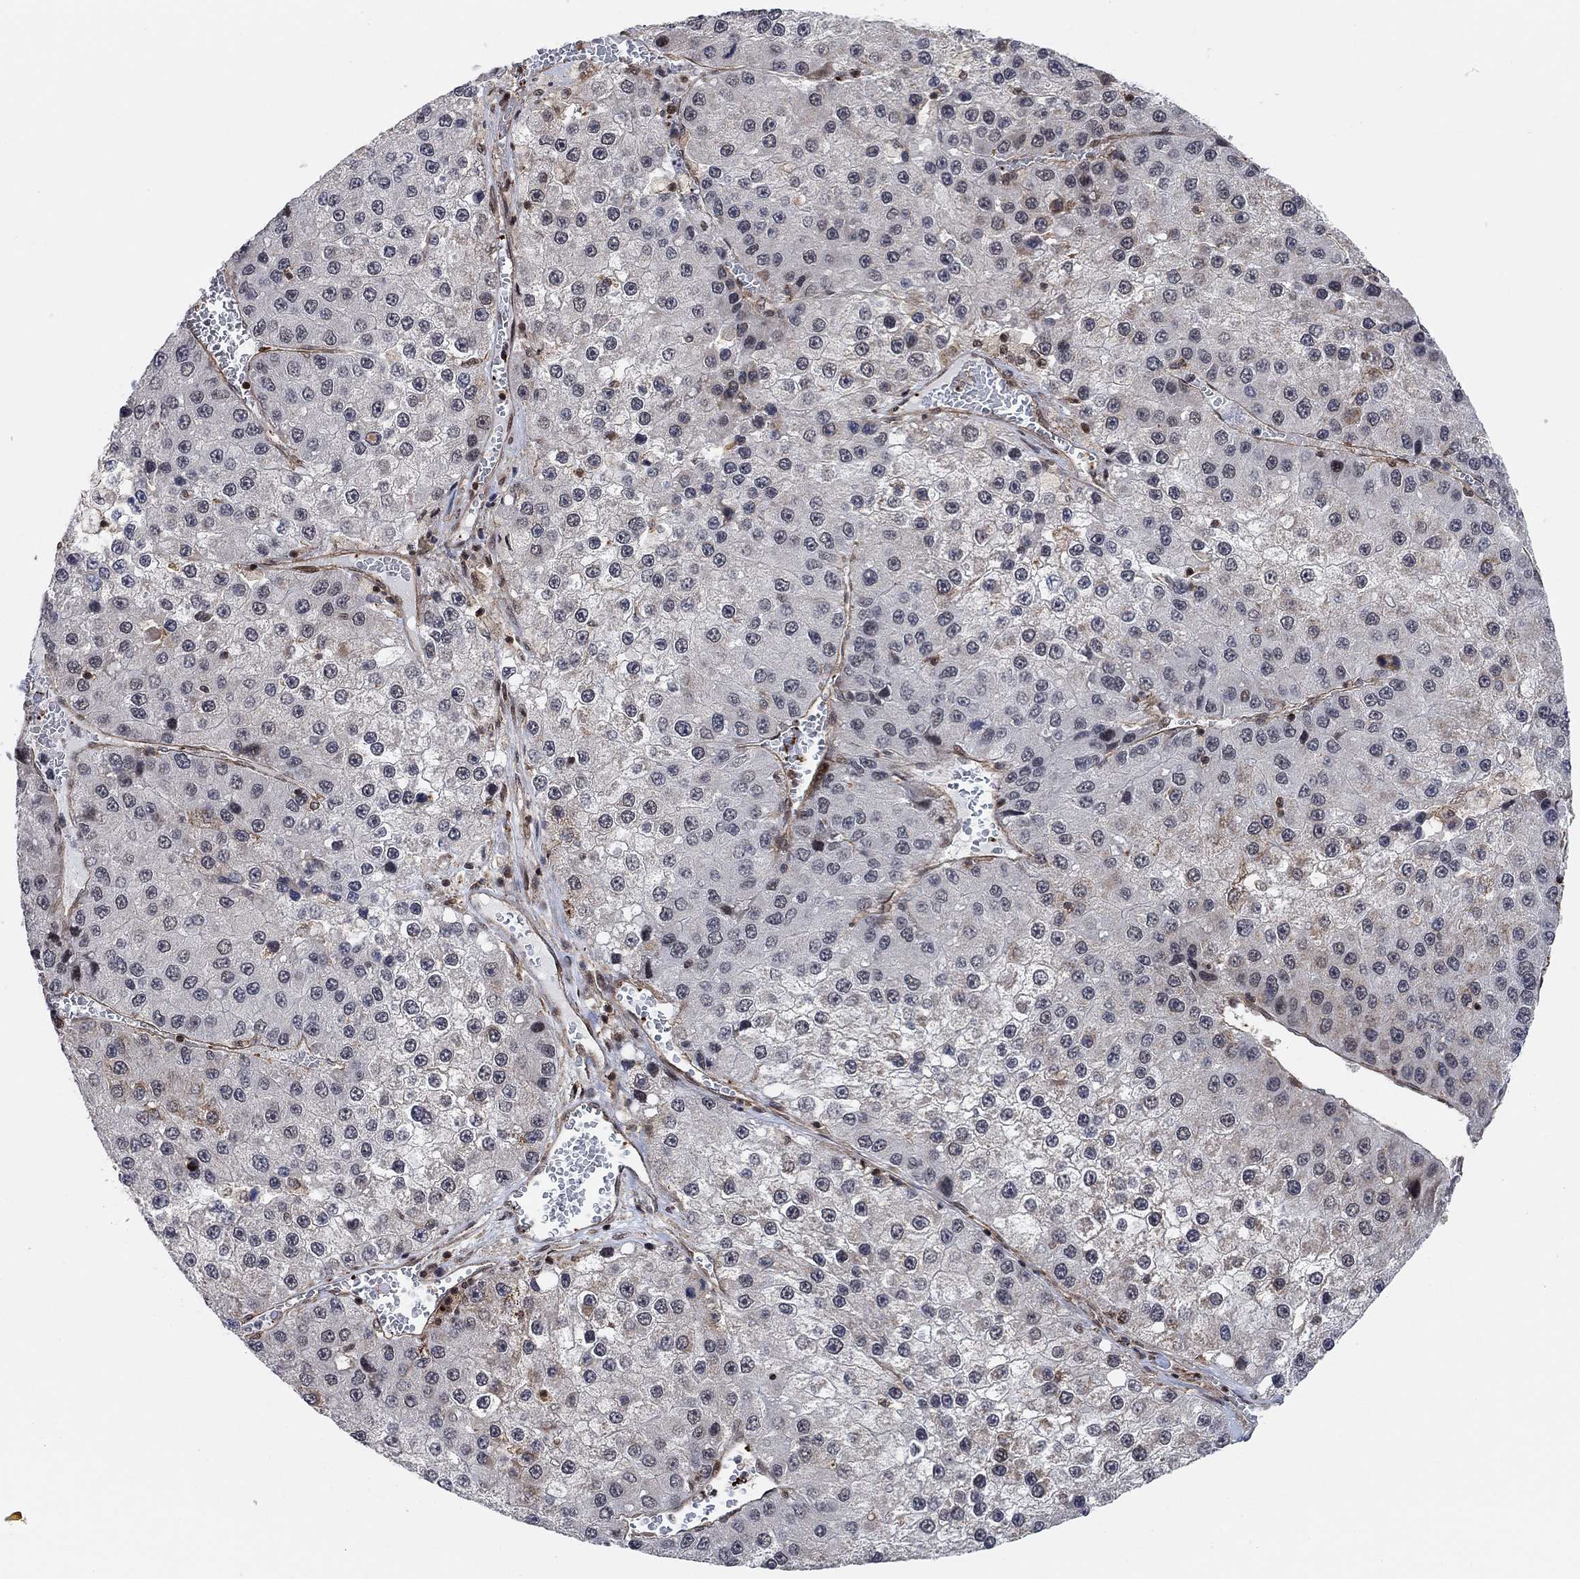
{"staining": {"intensity": "negative", "quantity": "none", "location": "none"}, "tissue": "liver cancer", "cell_type": "Tumor cells", "image_type": "cancer", "snomed": [{"axis": "morphology", "description": "Carcinoma, Hepatocellular, NOS"}, {"axis": "topography", "description": "Liver"}], "caption": "Protein analysis of liver hepatocellular carcinoma shows no significant expression in tumor cells. The staining is performed using DAB brown chromogen with nuclei counter-stained in using hematoxylin.", "gene": "PWWP2B", "patient": {"sex": "female", "age": 73}}